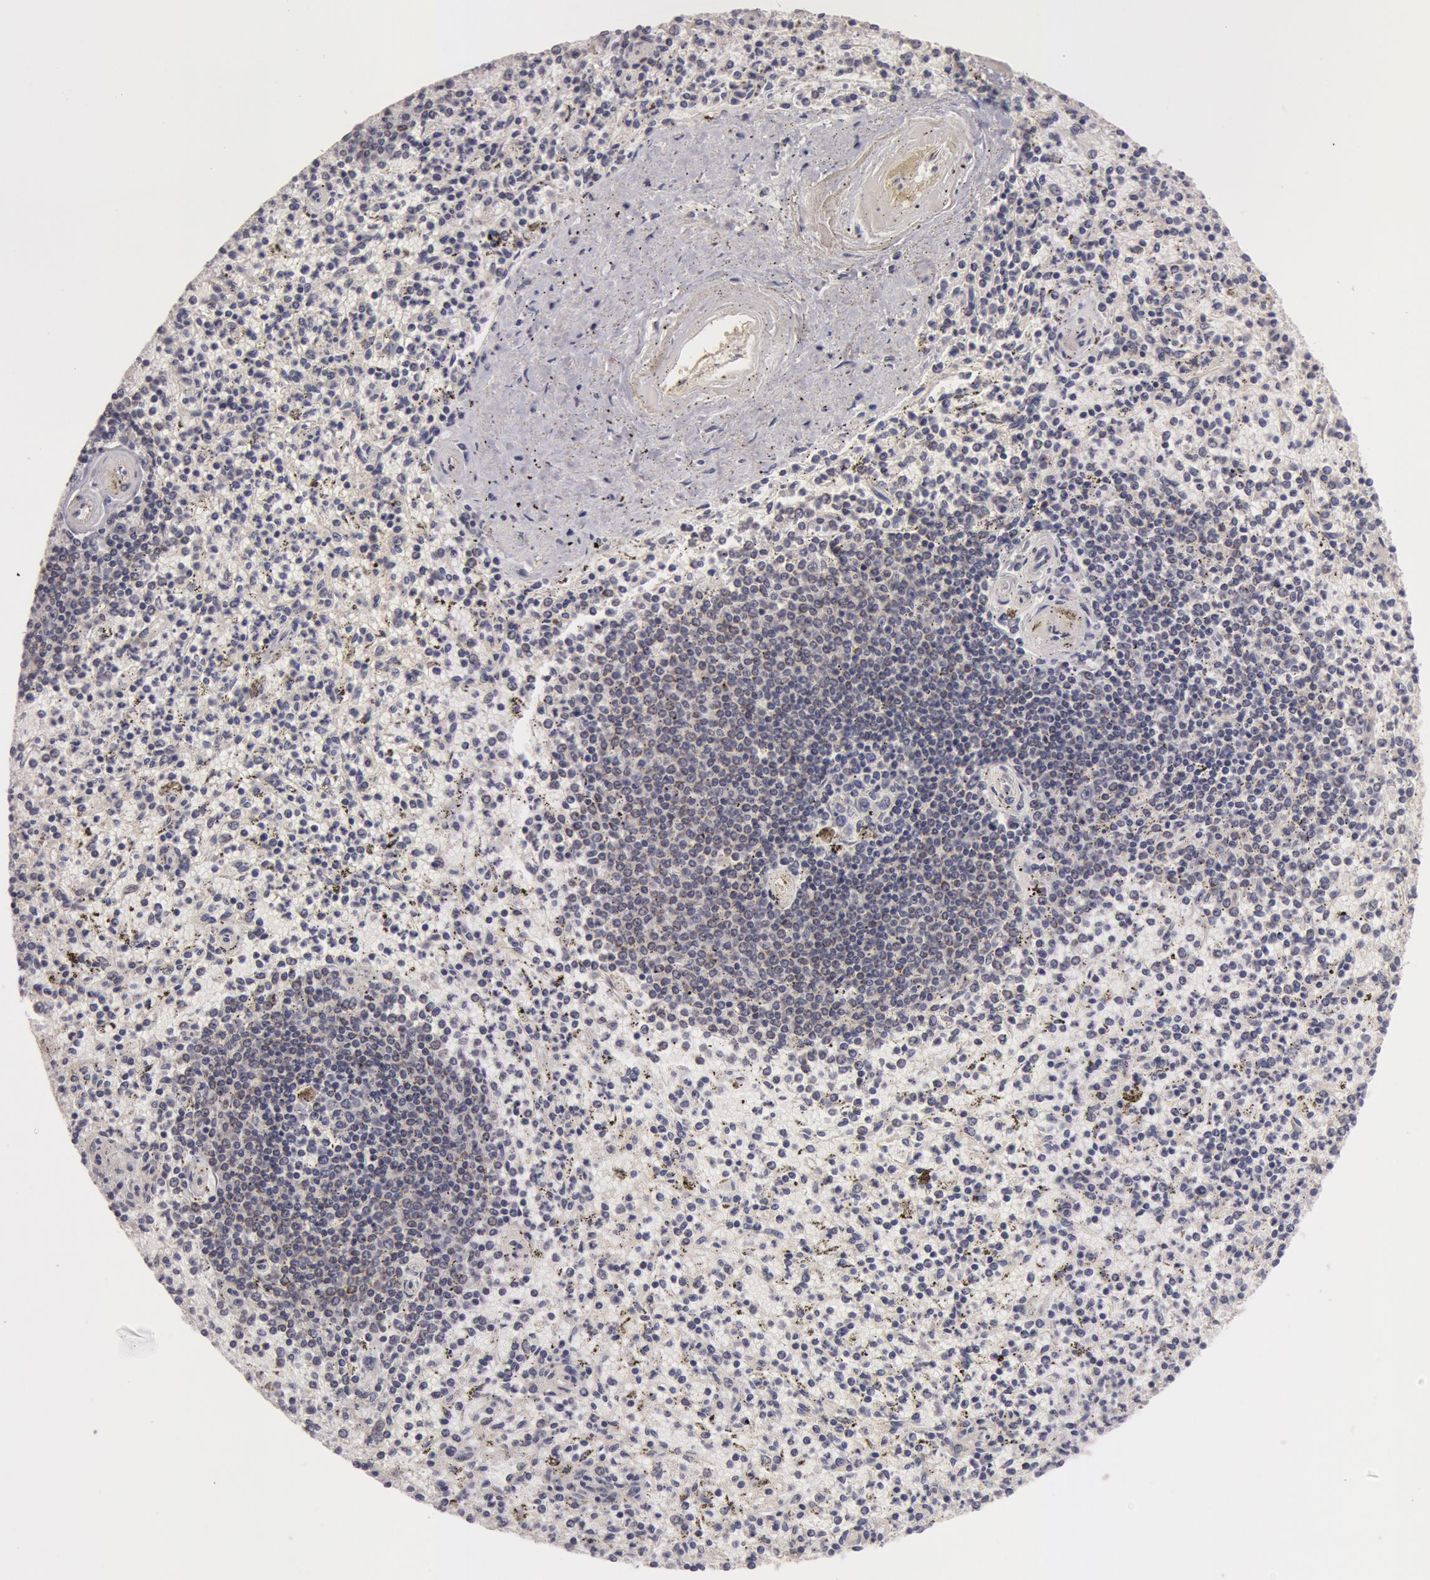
{"staining": {"intensity": "negative", "quantity": "none", "location": "none"}, "tissue": "spleen", "cell_type": "Cells in red pulp", "image_type": "normal", "snomed": [{"axis": "morphology", "description": "Normal tissue, NOS"}, {"axis": "topography", "description": "Spleen"}], "caption": "Photomicrograph shows no significant protein positivity in cells in red pulp of unremarkable spleen. (Stains: DAB (3,3'-diaminobenzidine) IHC with hematoxylin counter stain, Microscopy: brightfield microscopy at high magnification).", "gene": "SYTL4", "patient": {"sex": "male", "age": 72}}